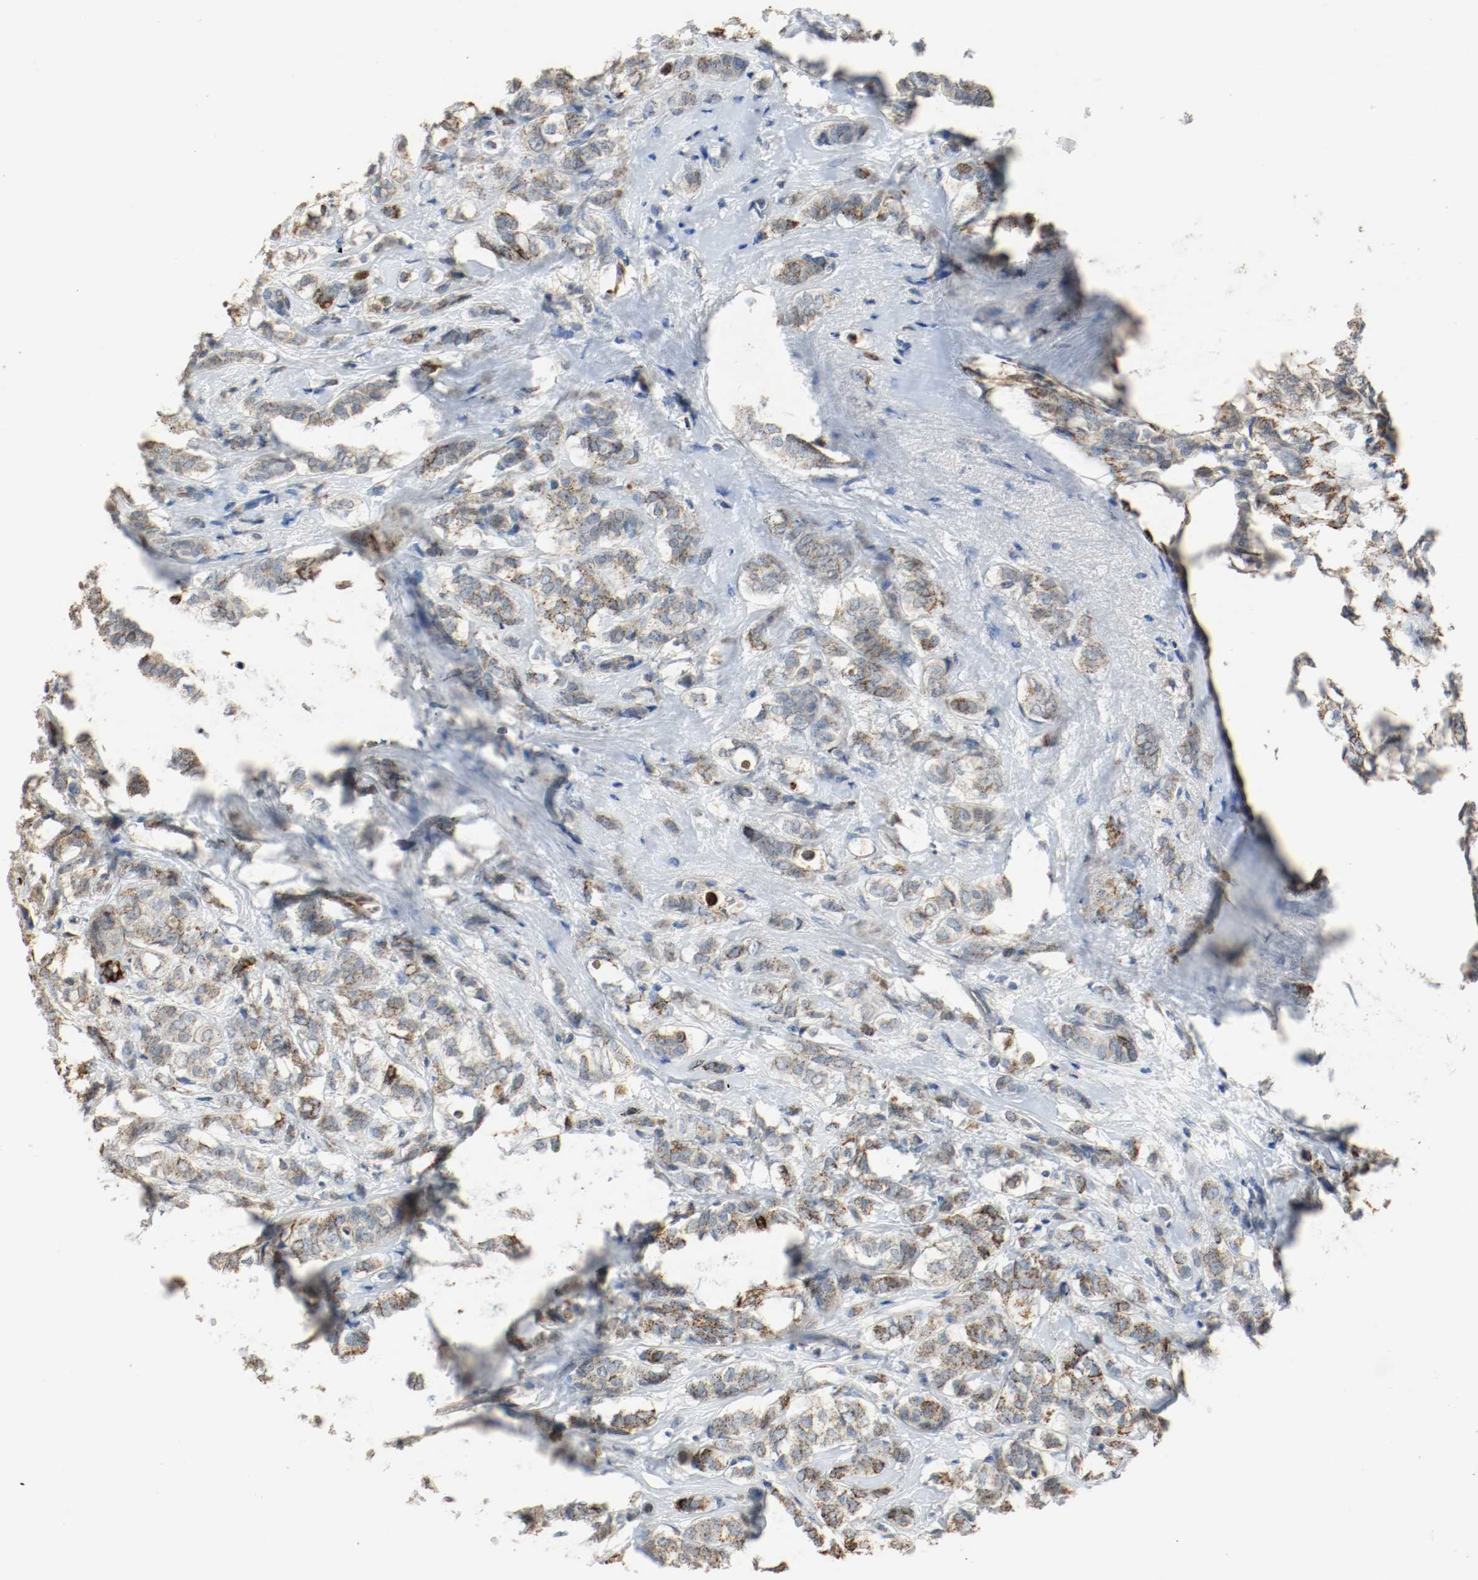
{"staining": {"intensity": "strong", "quantity": ">75%", "location": "cytoplasmic/membranous"}, "tissue": "breast cancer", "cell_type": "Tumor cells", "image_type": "cancer", "snomed": [{"axis": "morphology", "description": "Lobular carcinoma"}, {"axis": "topography", "description": "Breast"}], "caption": "Breast lobular carcinoma tissue demonstrates strong cytoplasmic/membranous positivity in about >75% of tumor cells, visualized by immunohistochemistry.", "gene": "ALDH4A1", "patient": {"sex": "female", "age": 60}}